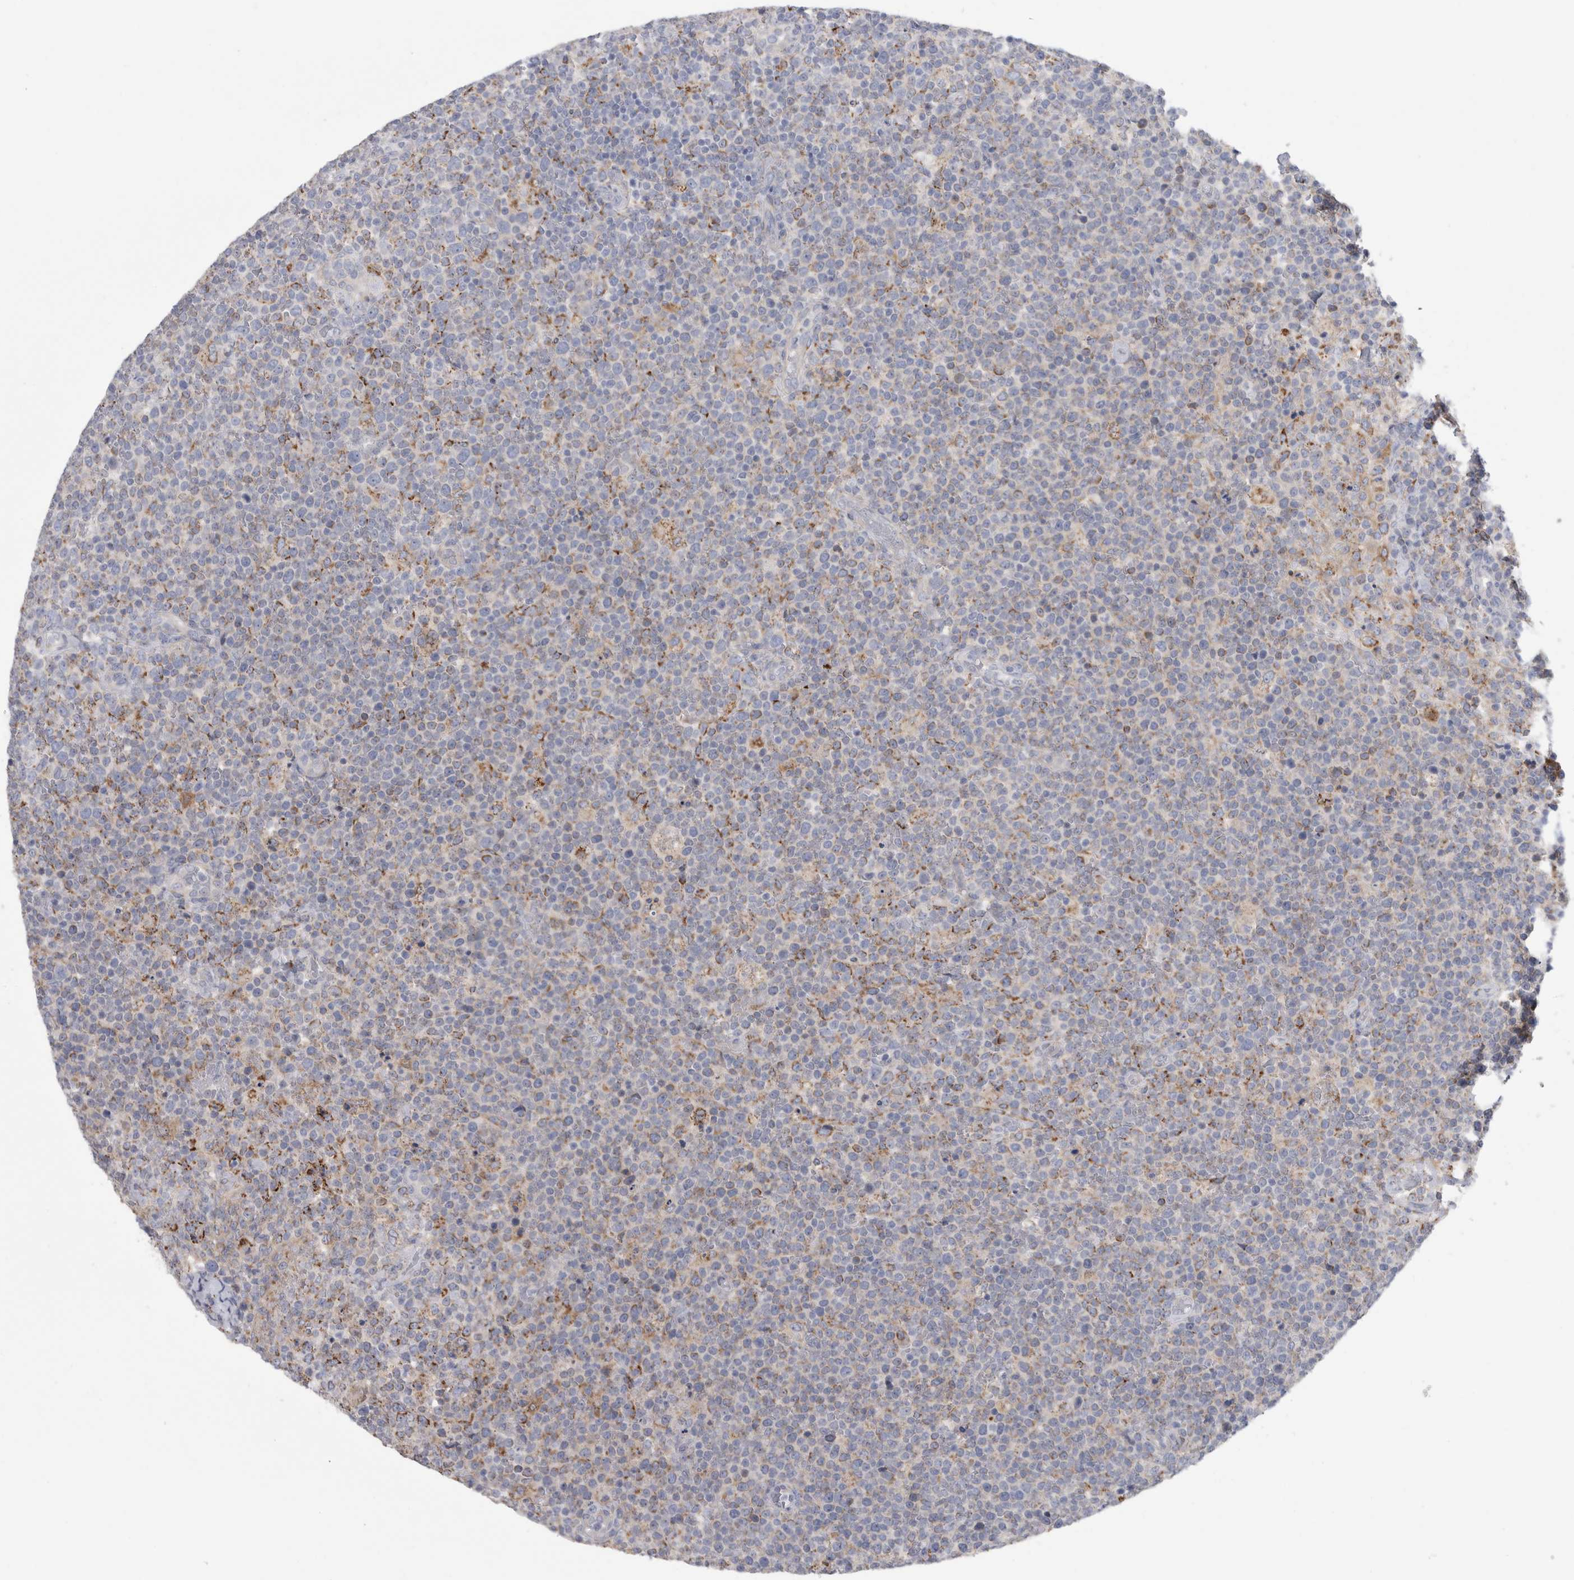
{"staining": {"intensity": "weak", "quantity": "25%-75%", "location": "cytoplasmic/membranous"}, "tissue": "lymphoma", "cell_type": "Tumor cells", "image_type": "cancer", "snomed": [{"axis": "morphology", "description": "Malignant lymphoma, non-Hodgkin's type, High grade"}, {"axis": "topography", "description": "Lymph node"}], "caption": "Protein expression analysis of human malignant lymphoma, non-Hodgkin's type (high-grade) reveals weak cytoplasmic/membranous positivity in approximately 25%-75% of tumor cells.", "gene": "GATM", "patient": {"sex": "male", "age": 61}}